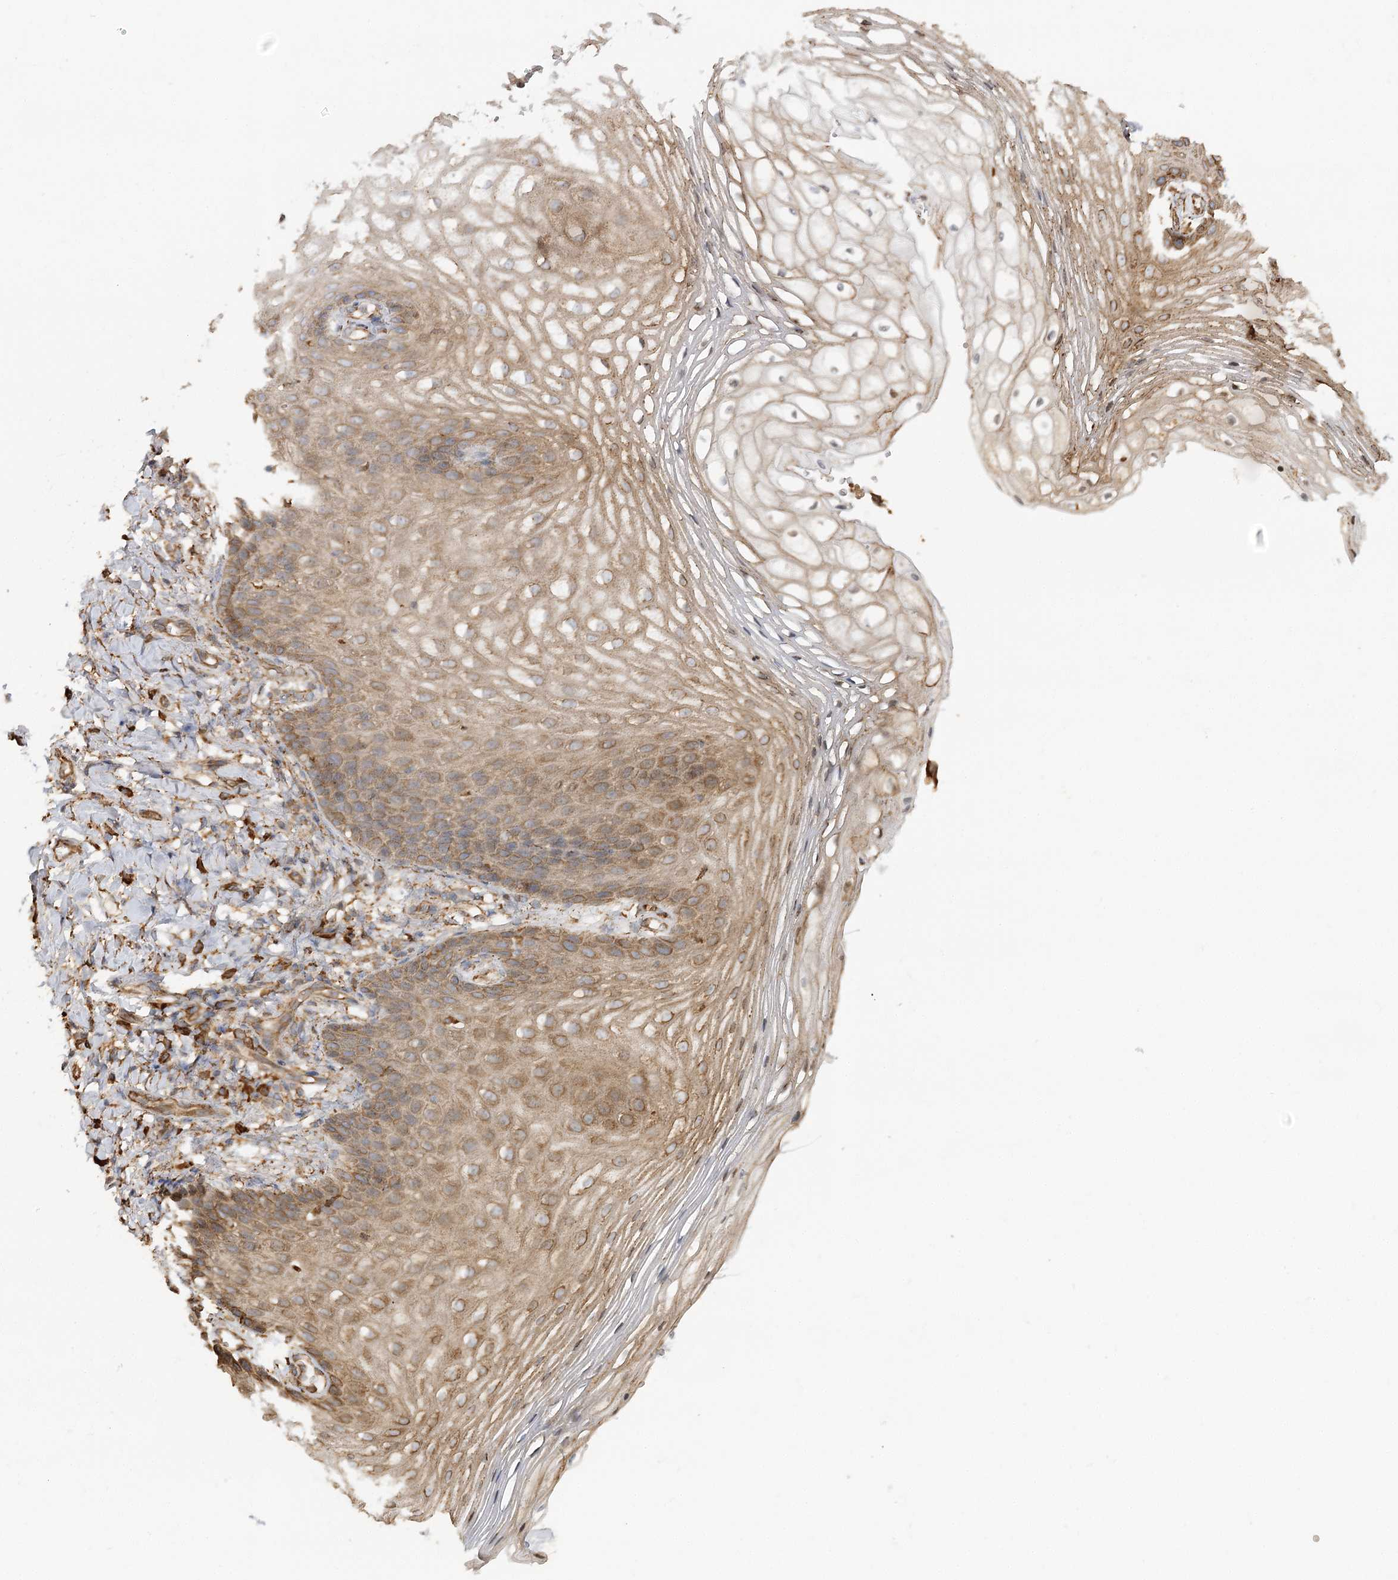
{"staining": {"intensity": "moderate", "quantity": ">75%", "location": "cytoplasmic/membranous"}, "tissue": "vagina", "cell_type": "Squamous epithelial cells", "image_type": "normal", "snomed": [{"axis": "morphology", "description": "Normal tissue, NOS"}, {"axis": "topography", "description": "Vagina"}], "caption": "Immunohistochemistry of unremarkable vagina exhibits medium levels of moderate cytoplasmic/membranous staining in approximately >75% of squamous epithelial cells.", "gene": "ACAP2", "patient": {"sex": "female", "age": 60}}